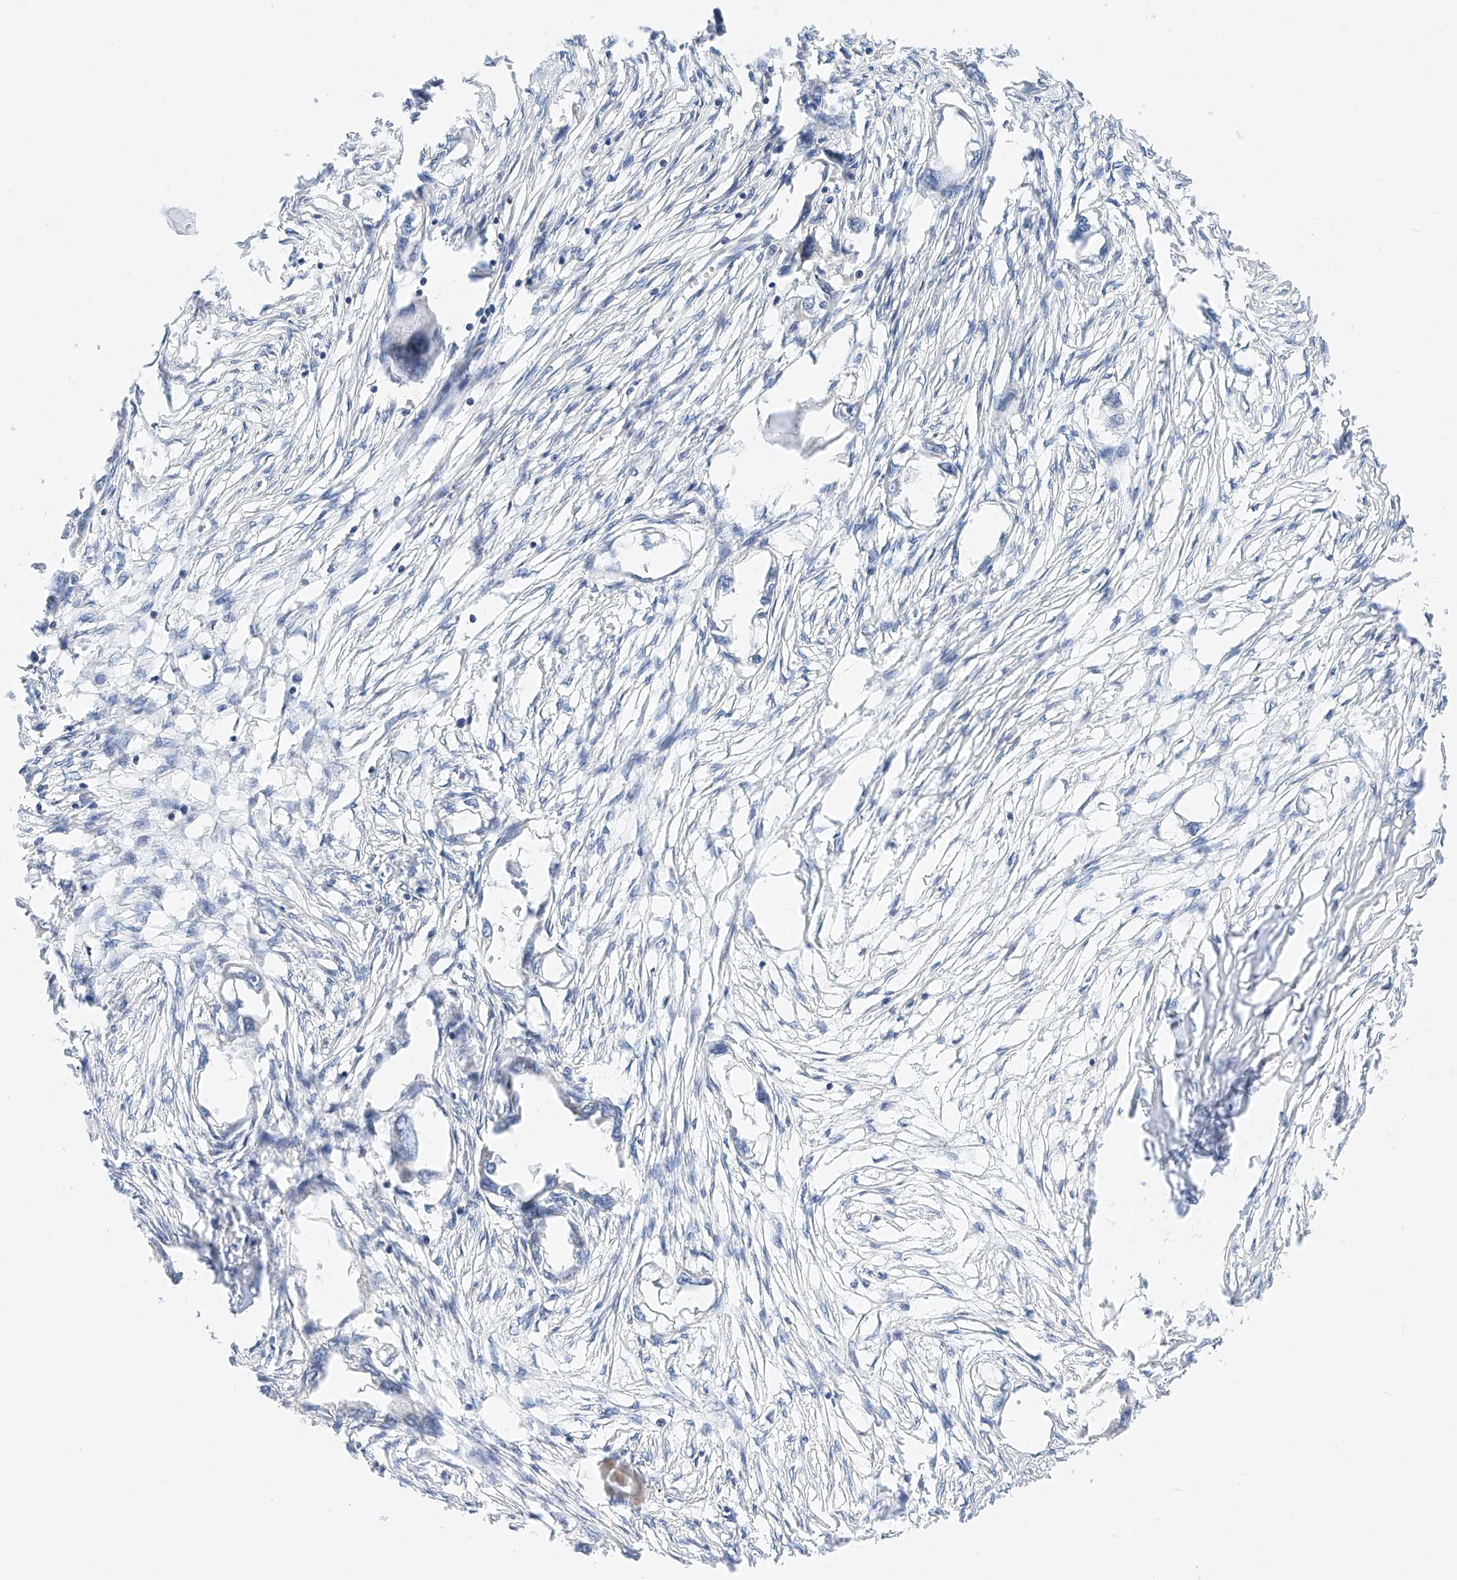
{"staining": {"intensity": "negative", "quantity": "none", "location": "none"}, "tissue": "endometrial cancer", "cell_type": "Tumor cells", "image_type": "cancer", "snomed": [{"axis": "morphology", "description": "Adenocarcinoma, NOS"}, {"axis": "morphology", "description": "Adenocarcinoma, metastatic, NOS"}, {"axis": "topography", "description": "Adipose tissue"}, {"axis": "topography", "description": "Endometrium"}], "caption": "Photomicrograph shows no significant protein staining in tumor cells of endometrial cancer. (Immunohistochemistry, brightfield microscopy, high magnification).", "gene": "MFN2", "patient": {"sex": "female", "age": 67}}